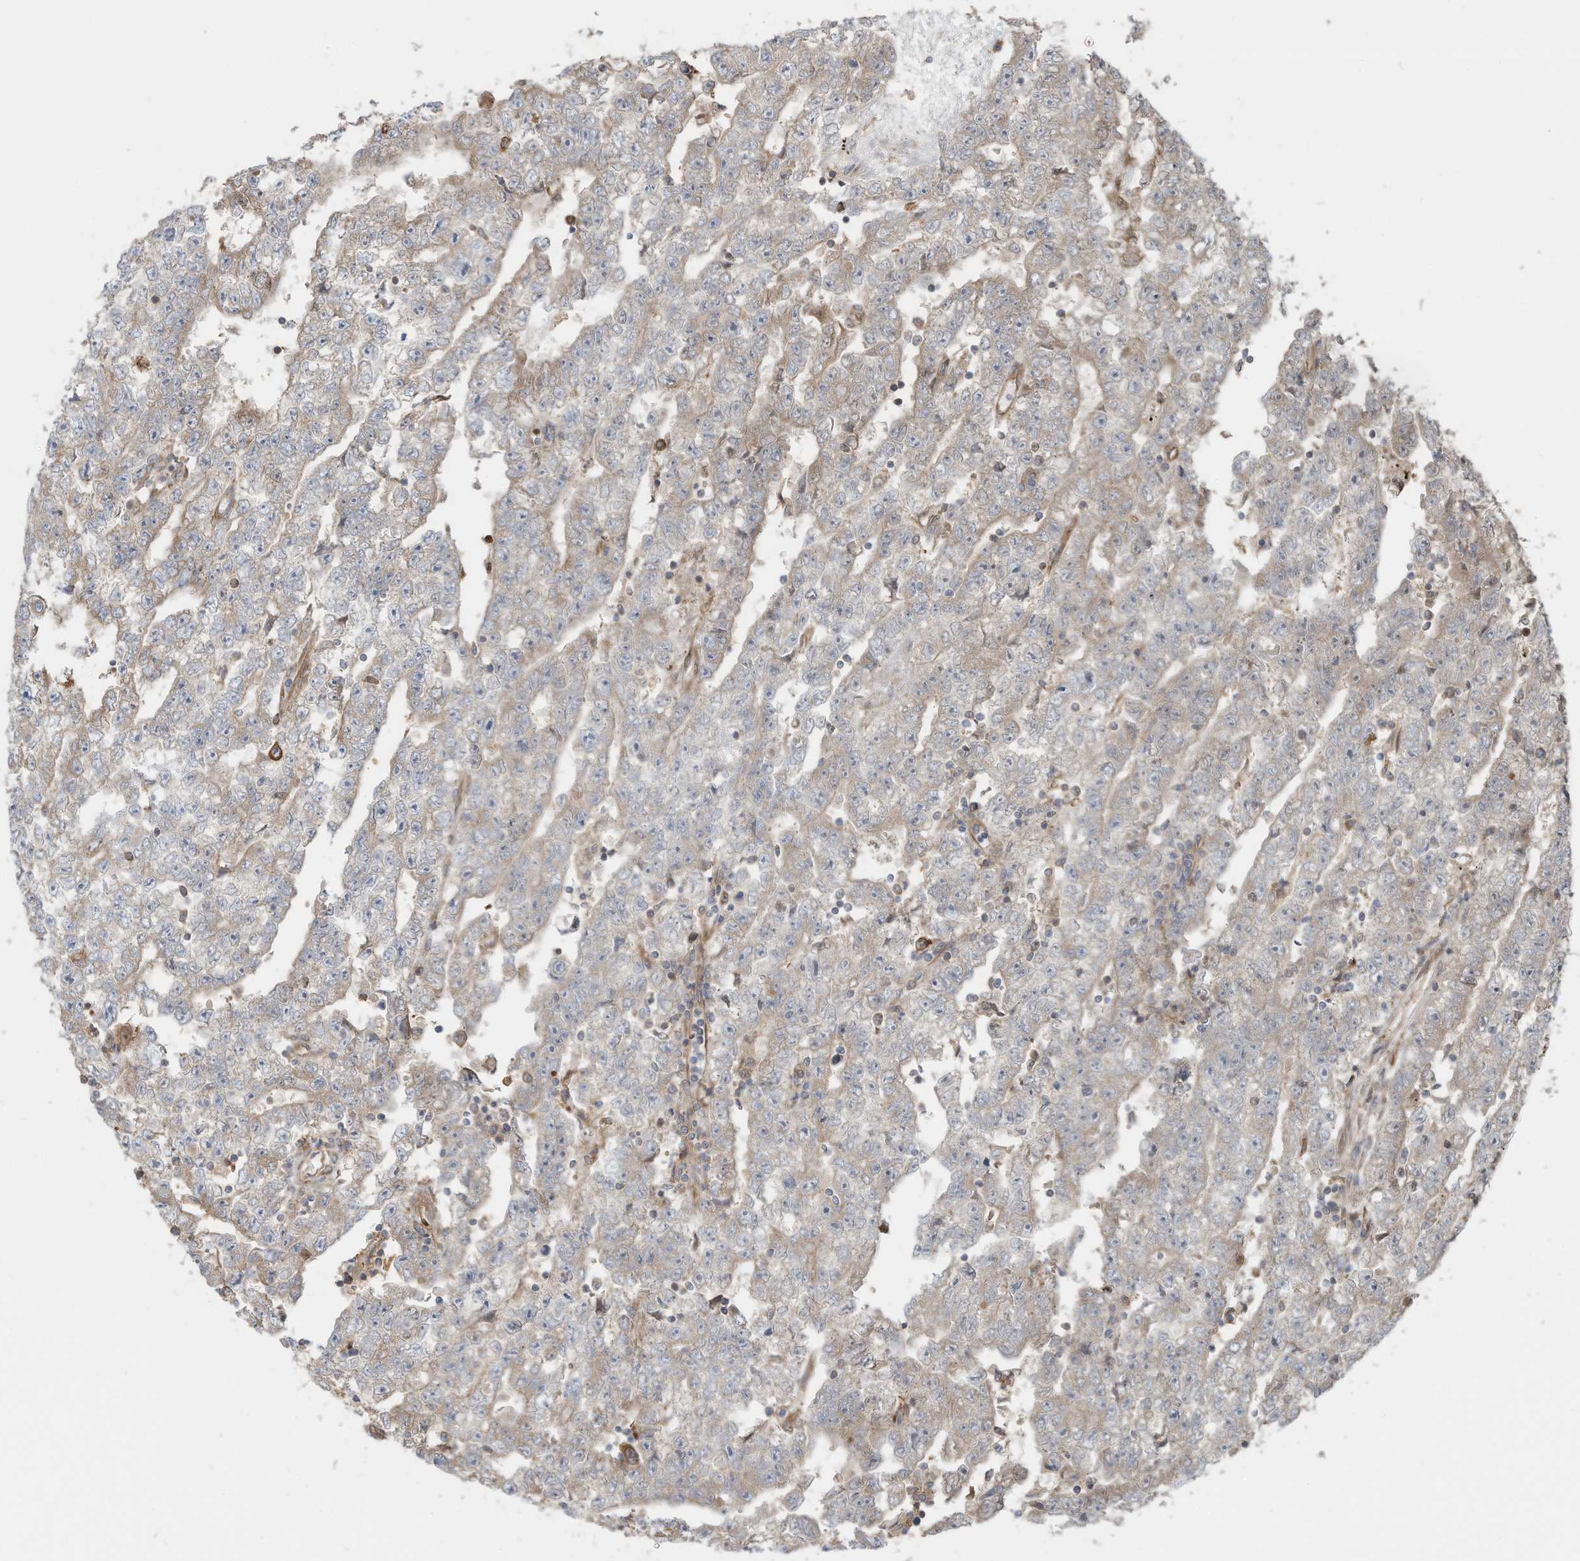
{"staining": {"intensity": "weak", "quantity": "<25%", "location": "cytoplasmic/membranous"}, "tissue": "testis cancer", "cell_type": "Tumor cells", "image_type": "cancer", "snomed": [{"axis": "morphology", "description": "Carcinoma, Embryonal, NOS"}, {"axis": "topography", "description": "Testis"}], "caption": "DAB immunohistochemical staining of testis embryonal carcinoma demonstrates no significant expression in tumor cells.", "gene": "USE1", "patient": {"sex": "male", "age": 25}}